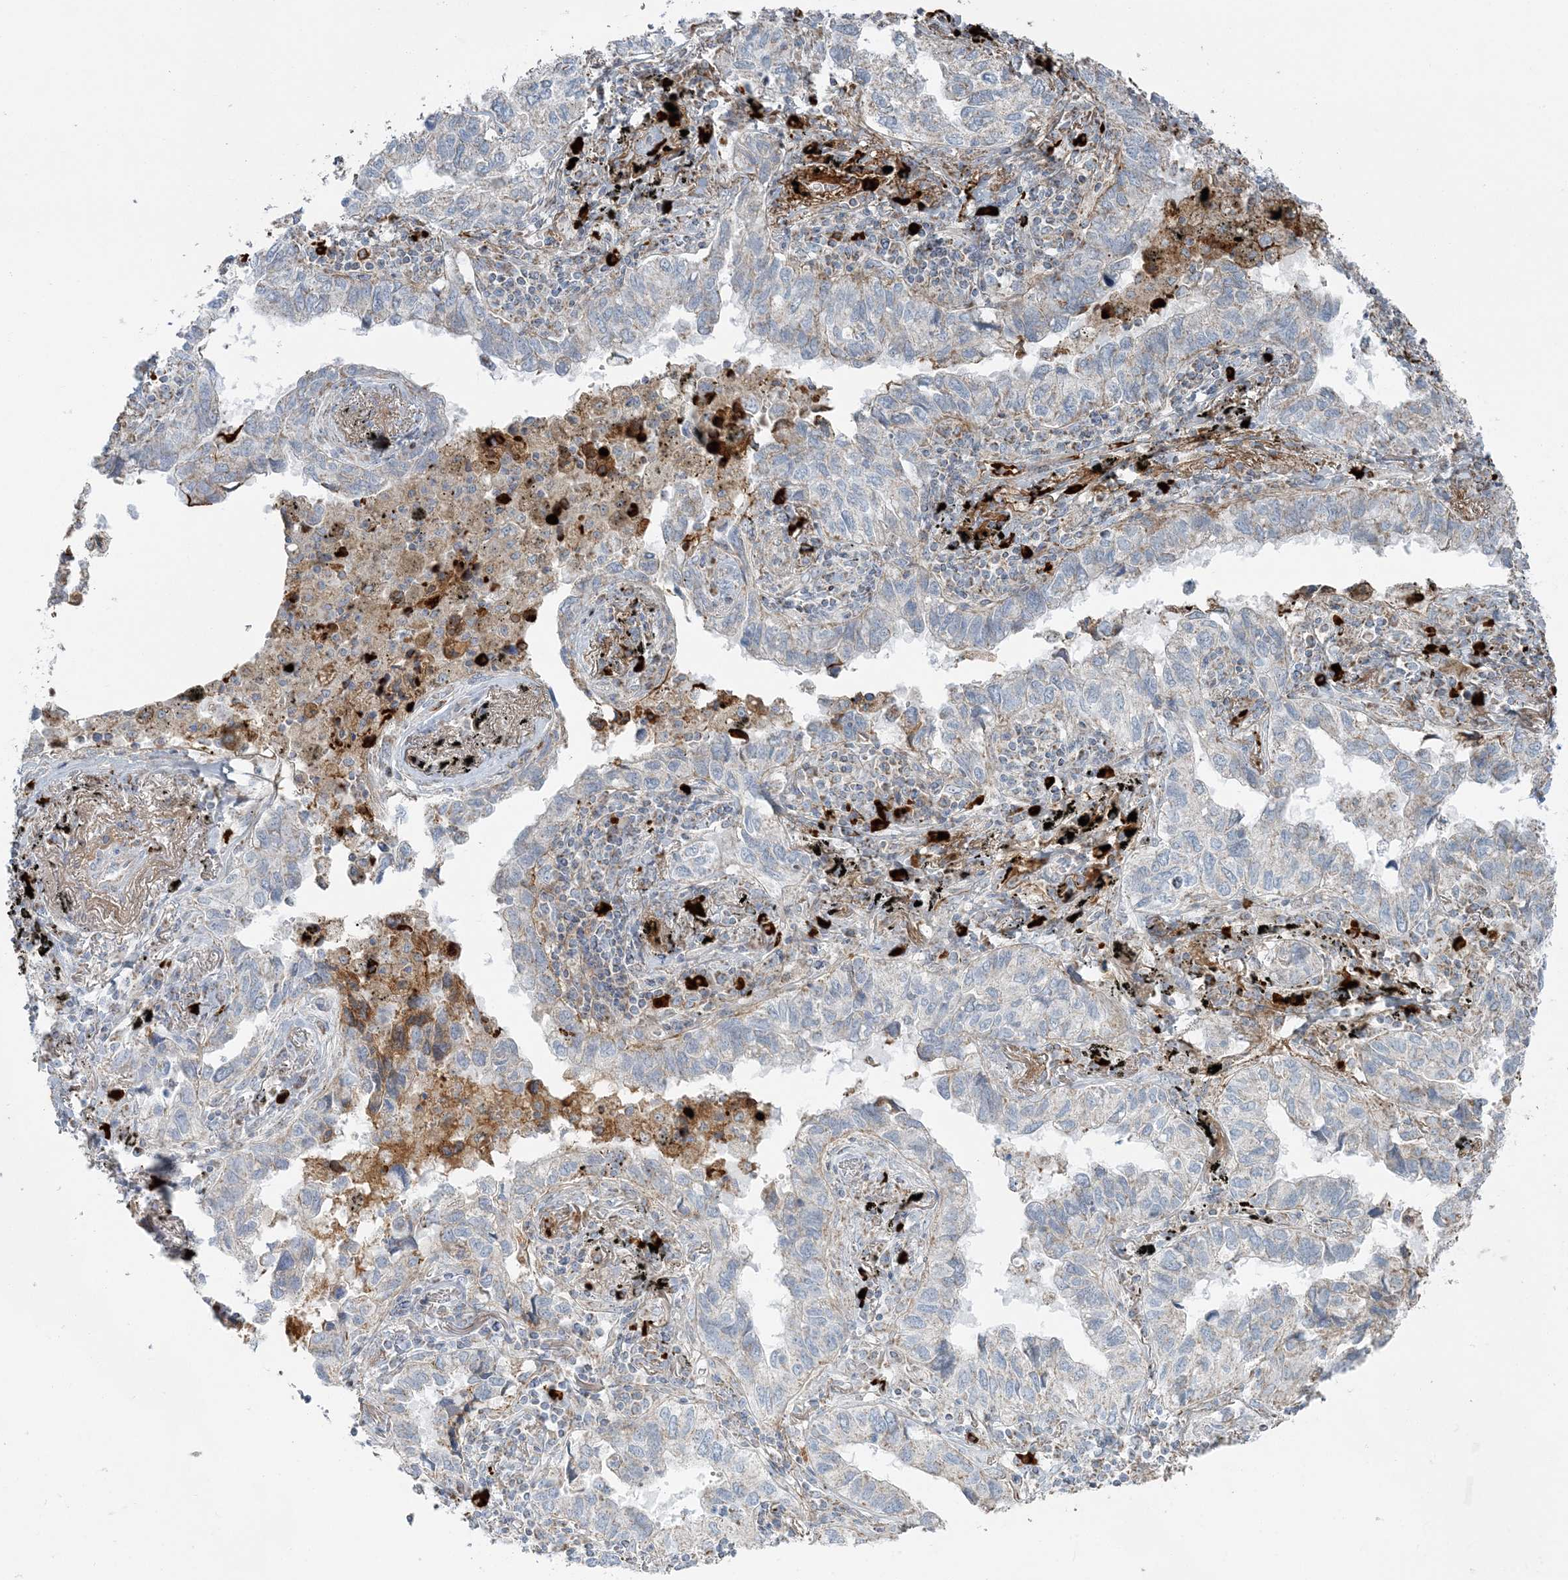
{"staining": {"intensity": "negative", "quantity": "none", "location": "none"}, "tissue": "lung cancer", "cell_type": "Tumor cells", "image_type": "cancer", "snomed": [{"axis": "morphology", "description": "Adenocarcinoma, NOS"}, {"axis": "topography", "description": "Lung"}], "caption": "This histopathology image is of lung cancer (adenocarcinoma) stained with IHC to label a protein in brown with the nuclei are counter-stained blue. There is no positivity in tumor cells.", "gene": "SLC22A16", "patient": {"sex": "male", "age": 65}}